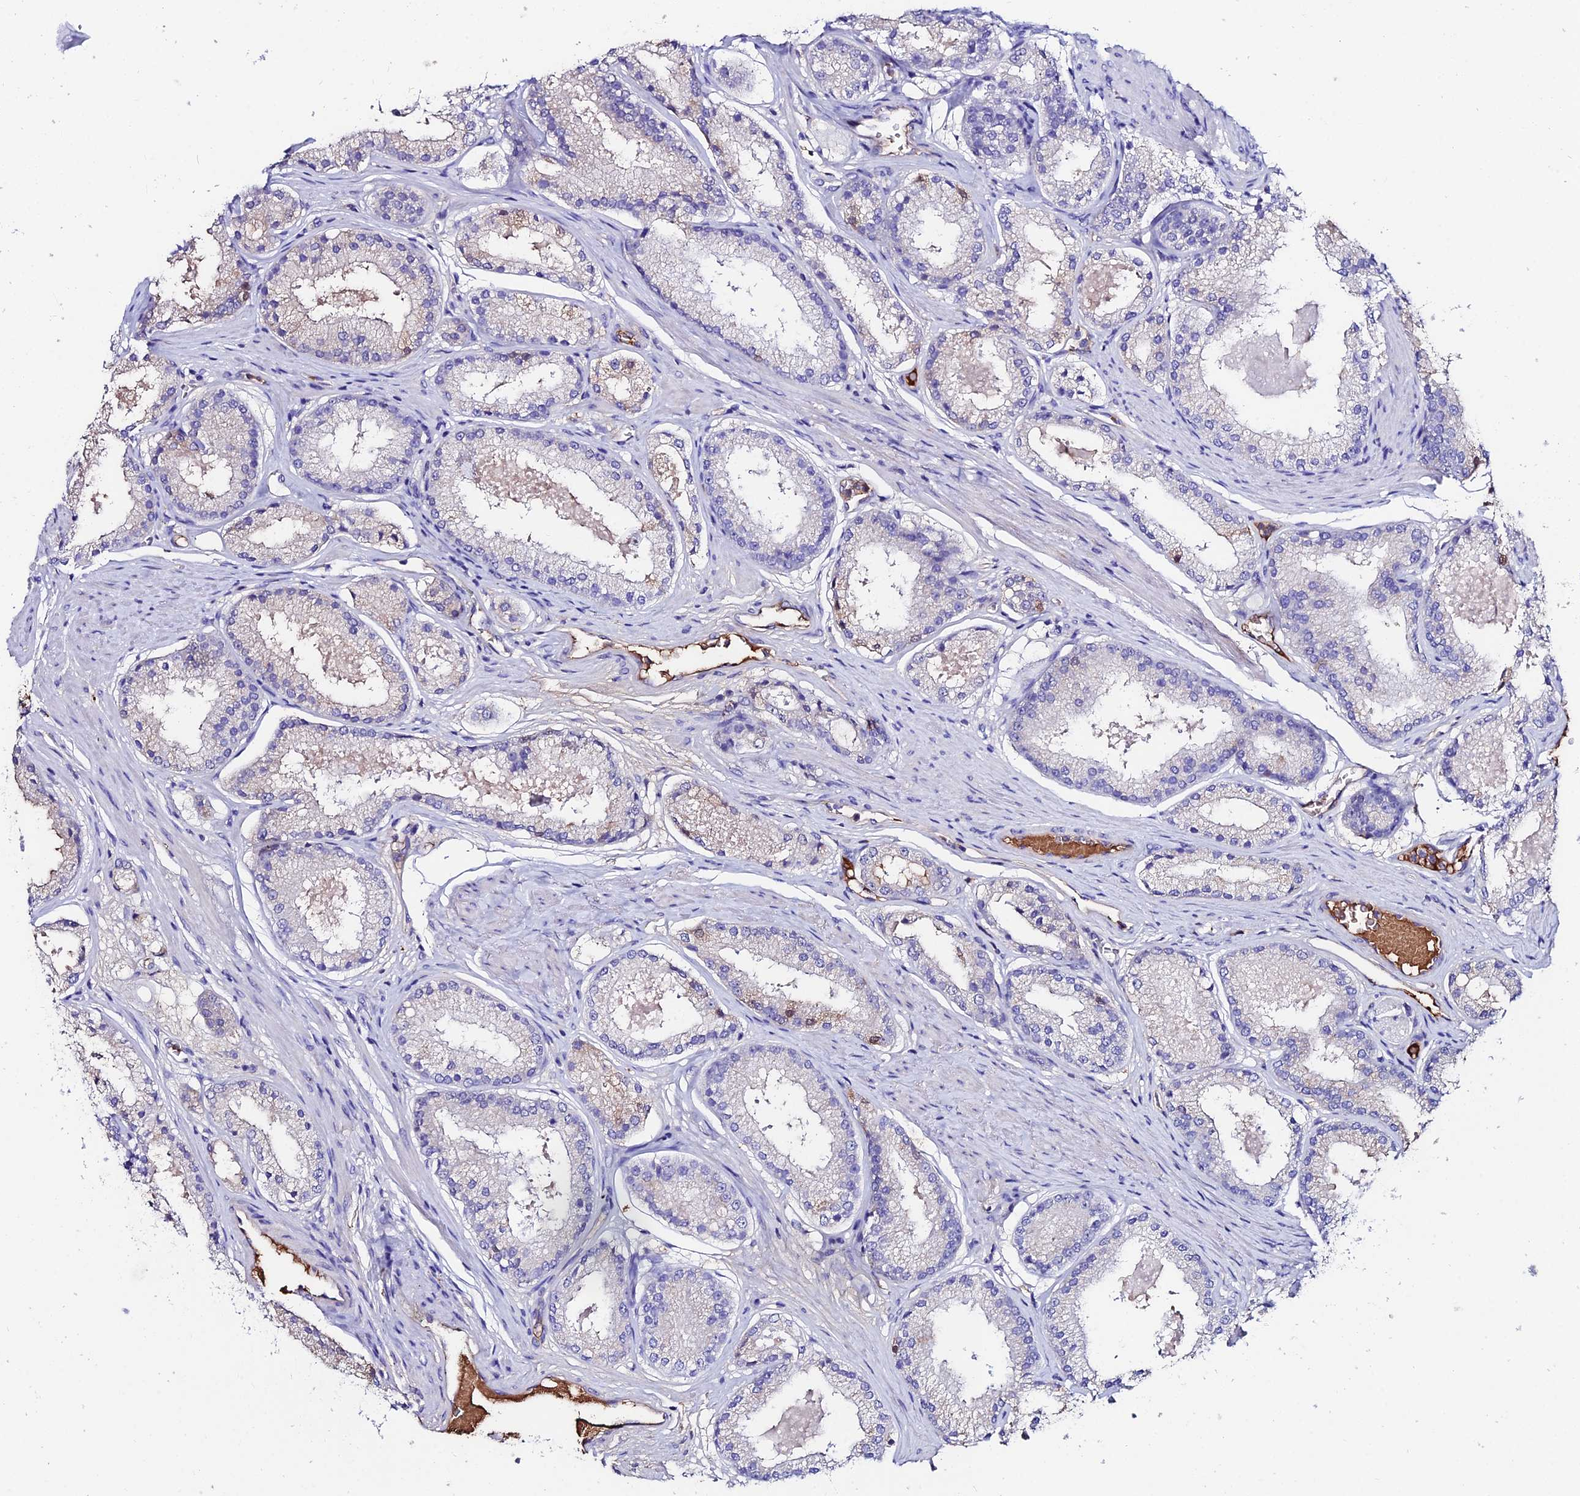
{"staining": {"intensity": "negative", "quantity": "none", "location": "none"}, "tissue": "prostate cancer", "cell_type": "Tumor cells", "image_type": "cancer", "snomed": [{"axis": "morphology", "description": "Adenocarcinoma, Low grade"}, {"axis": "topography", "description": "Prostate"}], "caption": "There is no significant positivity in tumor cells of prostate cancer (adenocarcinoma (low-grade)).", "gene": "SLC25A16", "patient": {"sex": "male", "age": 59}}